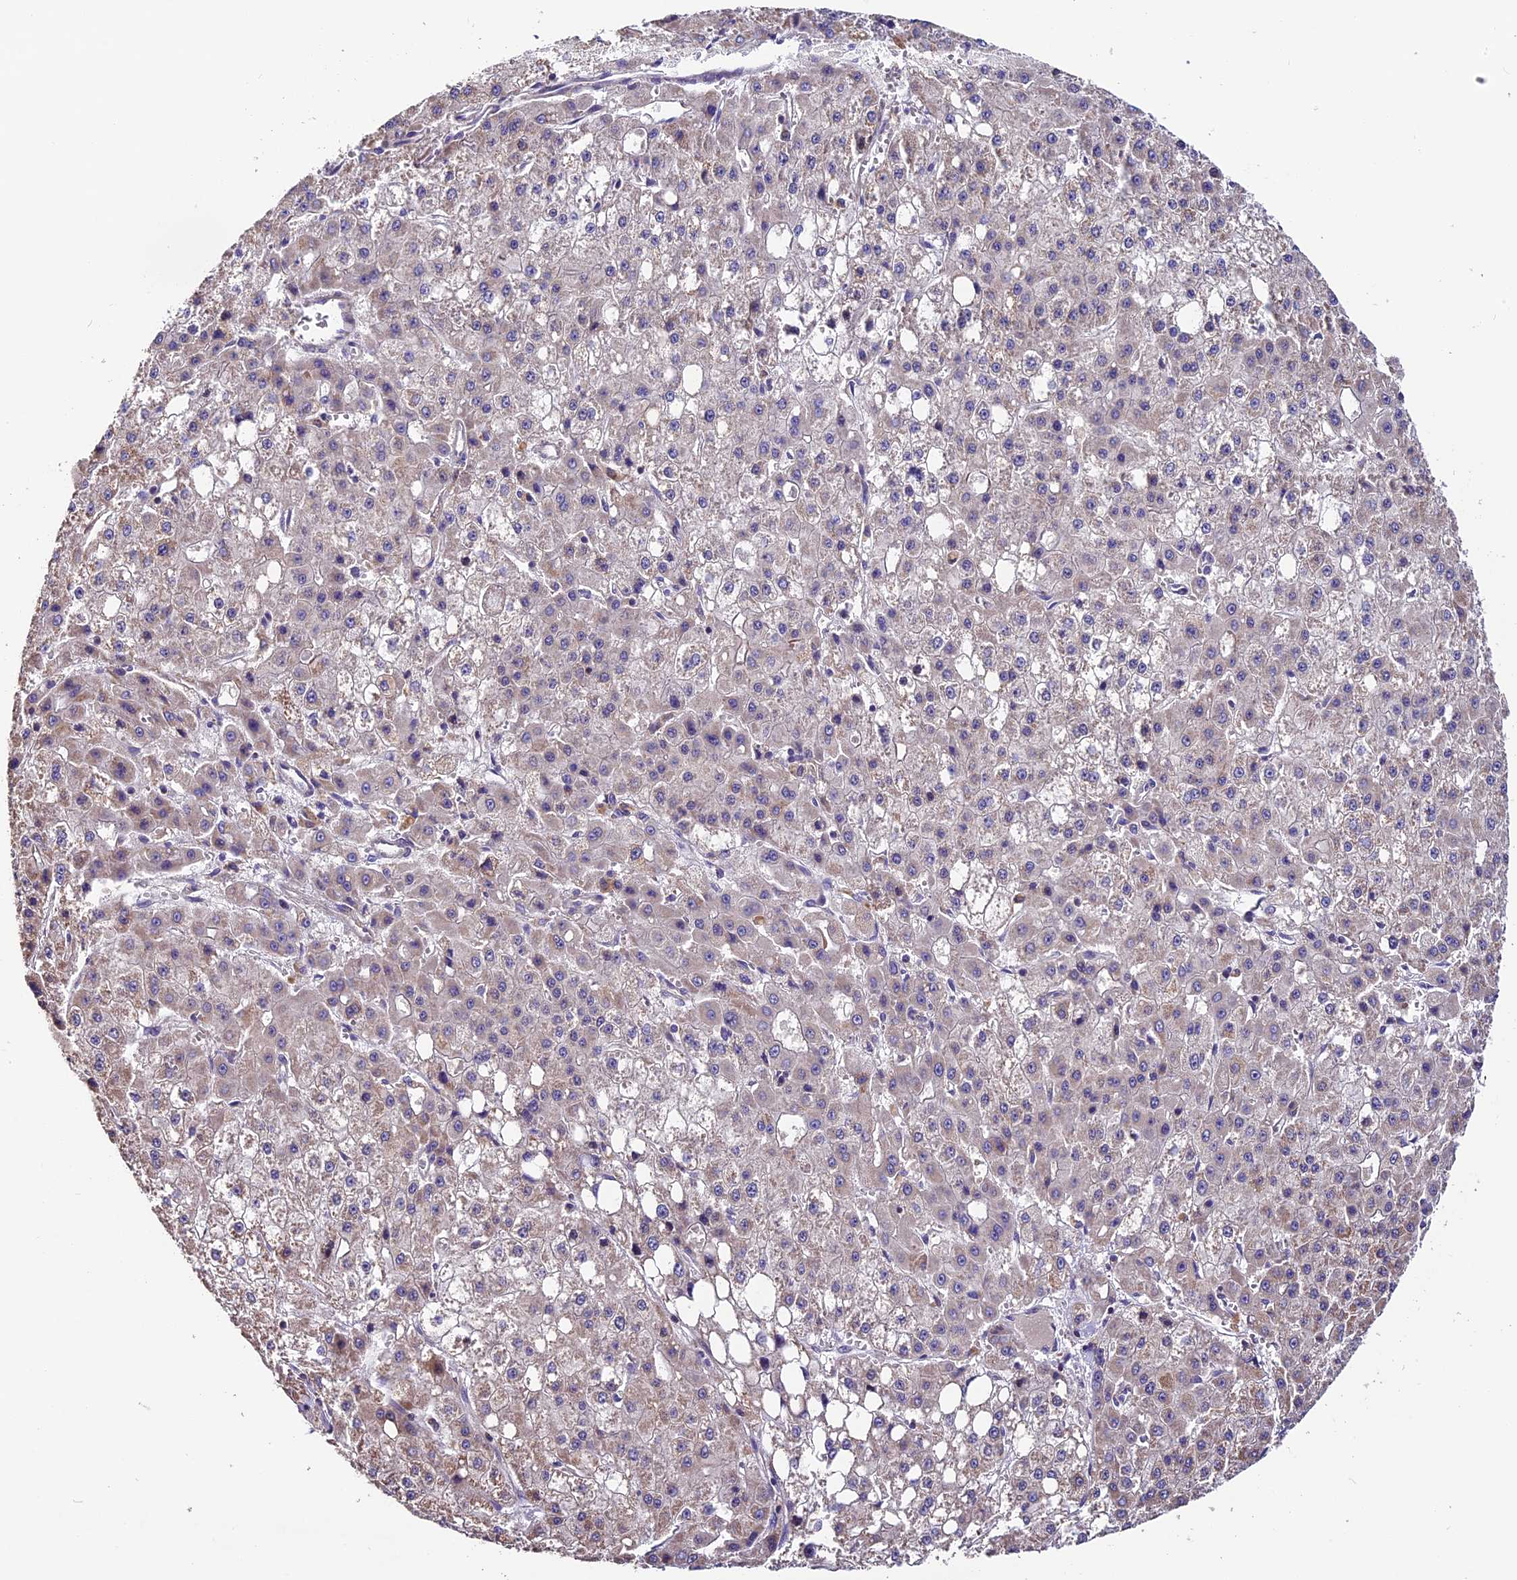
{"staining": {"intensity": "moderate", "quantity": "<25%", "location": "cytoplasmic/membranous"}, "tissue": "liver cancer", "cell_type": "Tumor cells", "image_type": "cancer", "snomed": [{"axis": "morphology", "description": "Carcinoma, Hepatocellular, NOS"}, {"axis": "topography", "description": "Liver"}], "caption": "Tumor cells demonstrate low levels of moderate cytoplasmic/membranous staining in approximately <25% of cells in human liver cancer. (Brightfield microscopy of DAB IHC at high magnification).", "gene": "DDX28", "patient": {"sex": "male", "age": 47}}